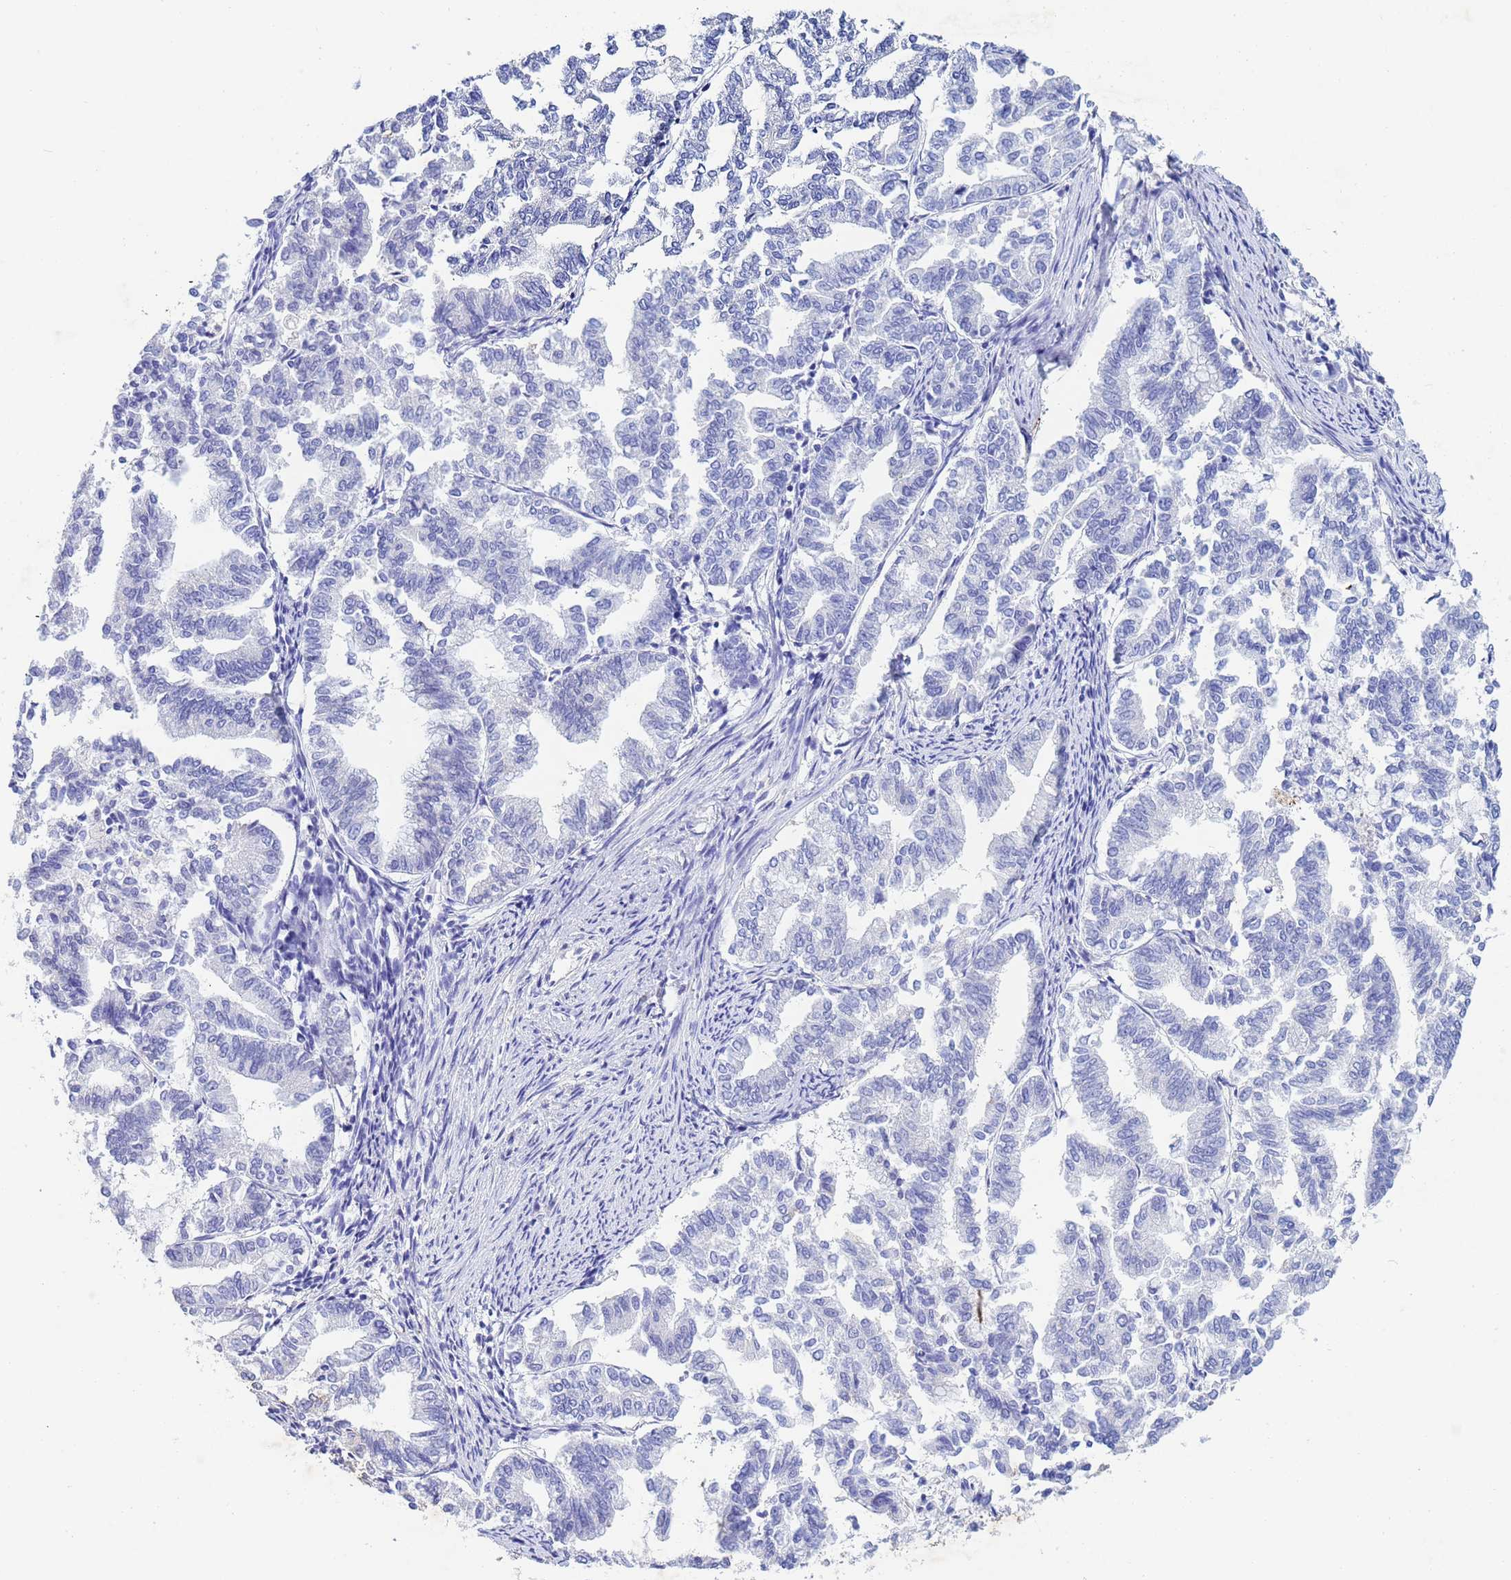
{"staining": {"intensity": "negative", "quantity": "none", "location": "none"}, "tissue": "endometrial cancer", "cell_type": "Tumor cells", "image_type": "cancer", "snomed": [{"axis": "morphology", "description": "Adenocarcinoma, NOS"}, {"axis": "topography", "description": "Endometrium"}], "caption": "Immunohistochemical staining of human adenocarcinoma (endometrial) reveals no significant staining in tumor cells. (DAB (3,3'-diaminobenzidine) immunohistochemistry (IHC), high magnification).", "gene": "CSTB", "patient": {"sex": "female", "age": 79}}